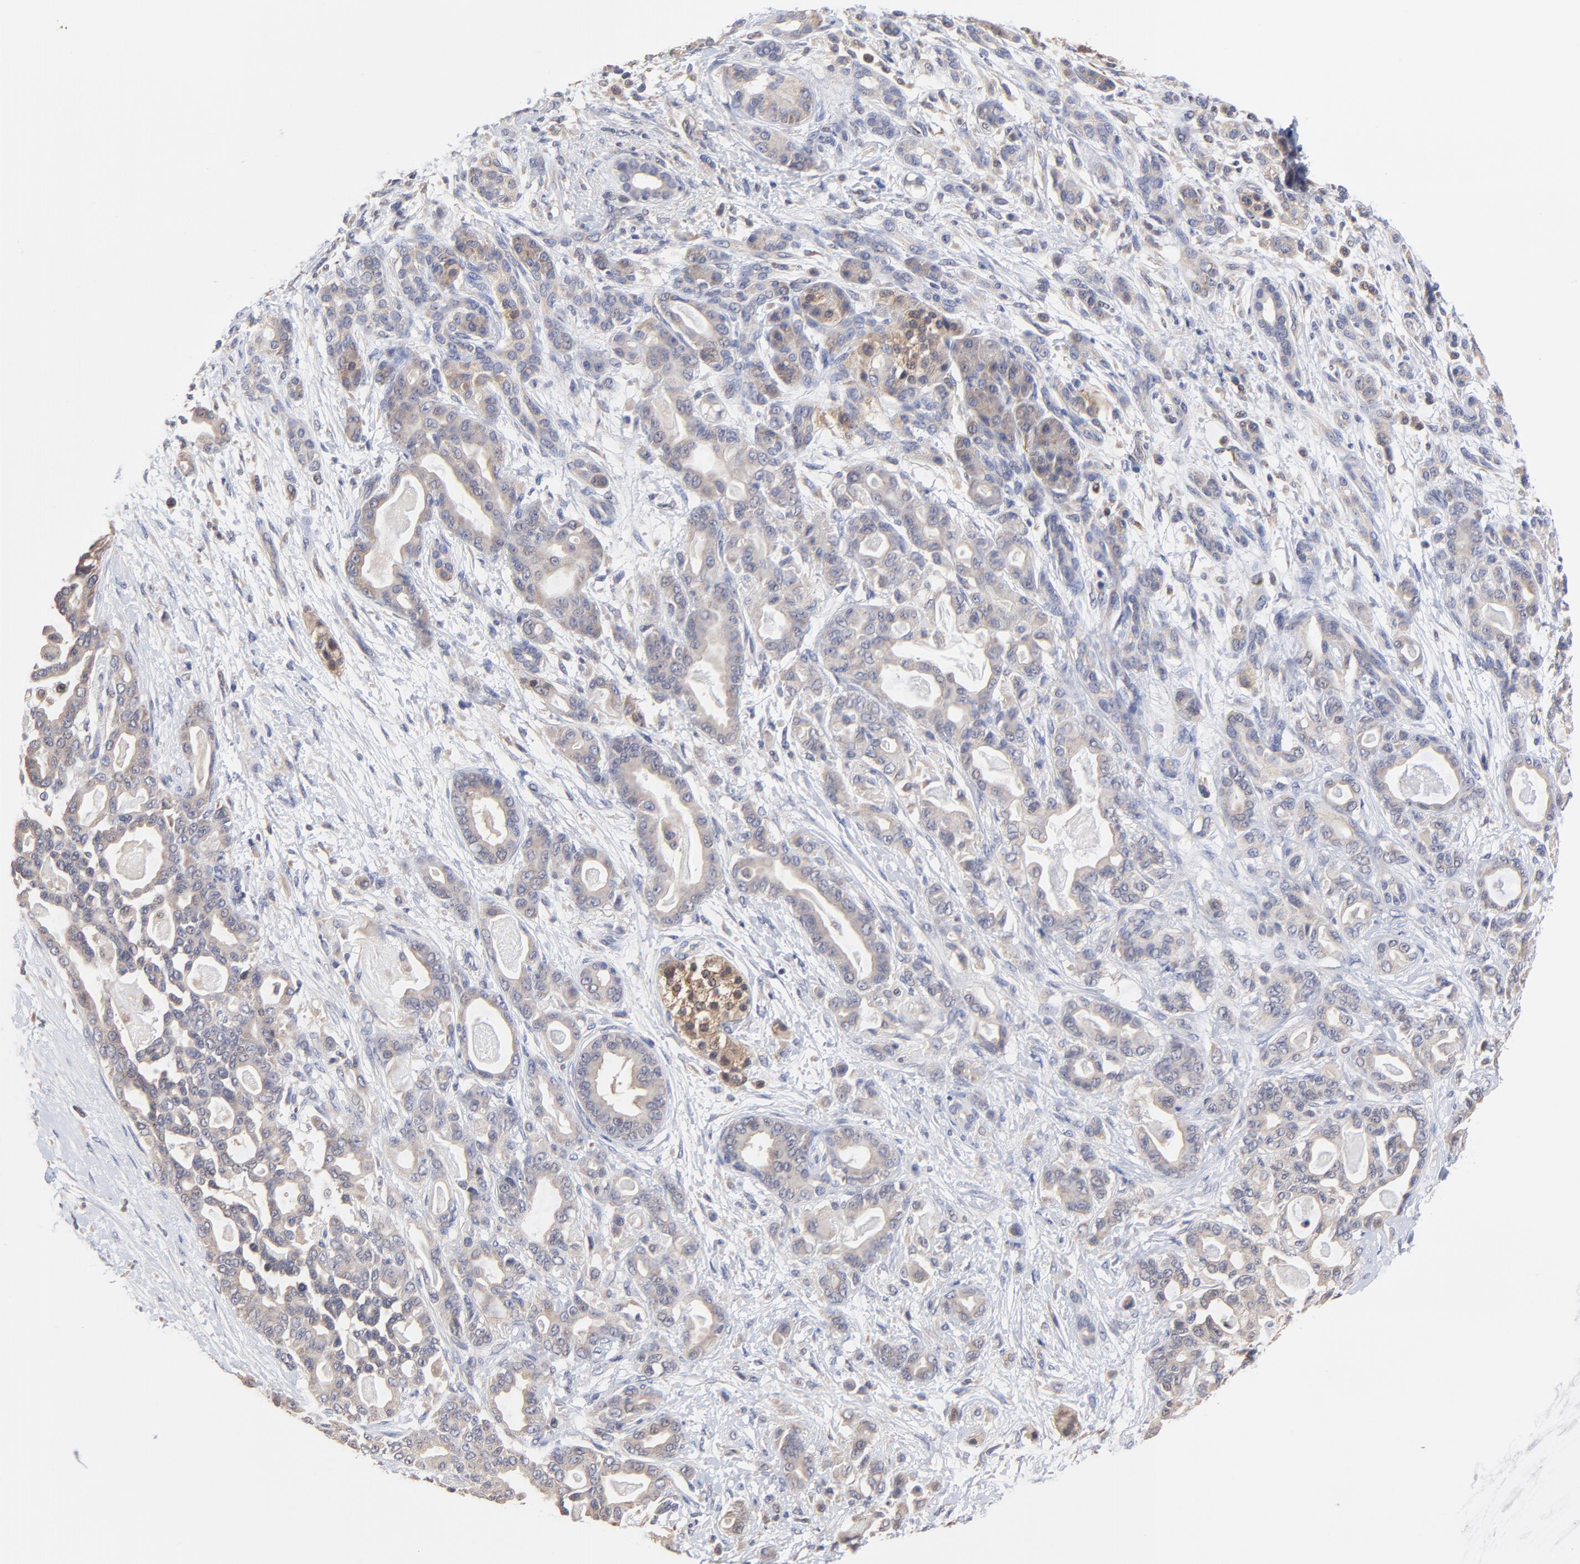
{"staining": {"intensity": "weak", "quantity": ">75%", "location": "cytoplasmic/membranous"}, "tissue": "pancreatic cancer", "cell_type": "Tumor cells", "image_type": "cancer", "snomed": [{"axis": "morphology", "description": "Adenocarcinoma, NOS"}, {"axis": "topography", "description": "Pancreas"}], "caption": "The immunohistochemical stain shows weak cytoplasmic/membranous positivity in tumor cells of adenocarcinoma (pancreatic) tissue. Using DAB (3,3'-diaminobenzidine) (brown) and hematoxylin (blue) stains, captured at high magnification using brightfield microscopy.", "gene": "PCMT1", "patient": {"sex": "male", "age": 63}}